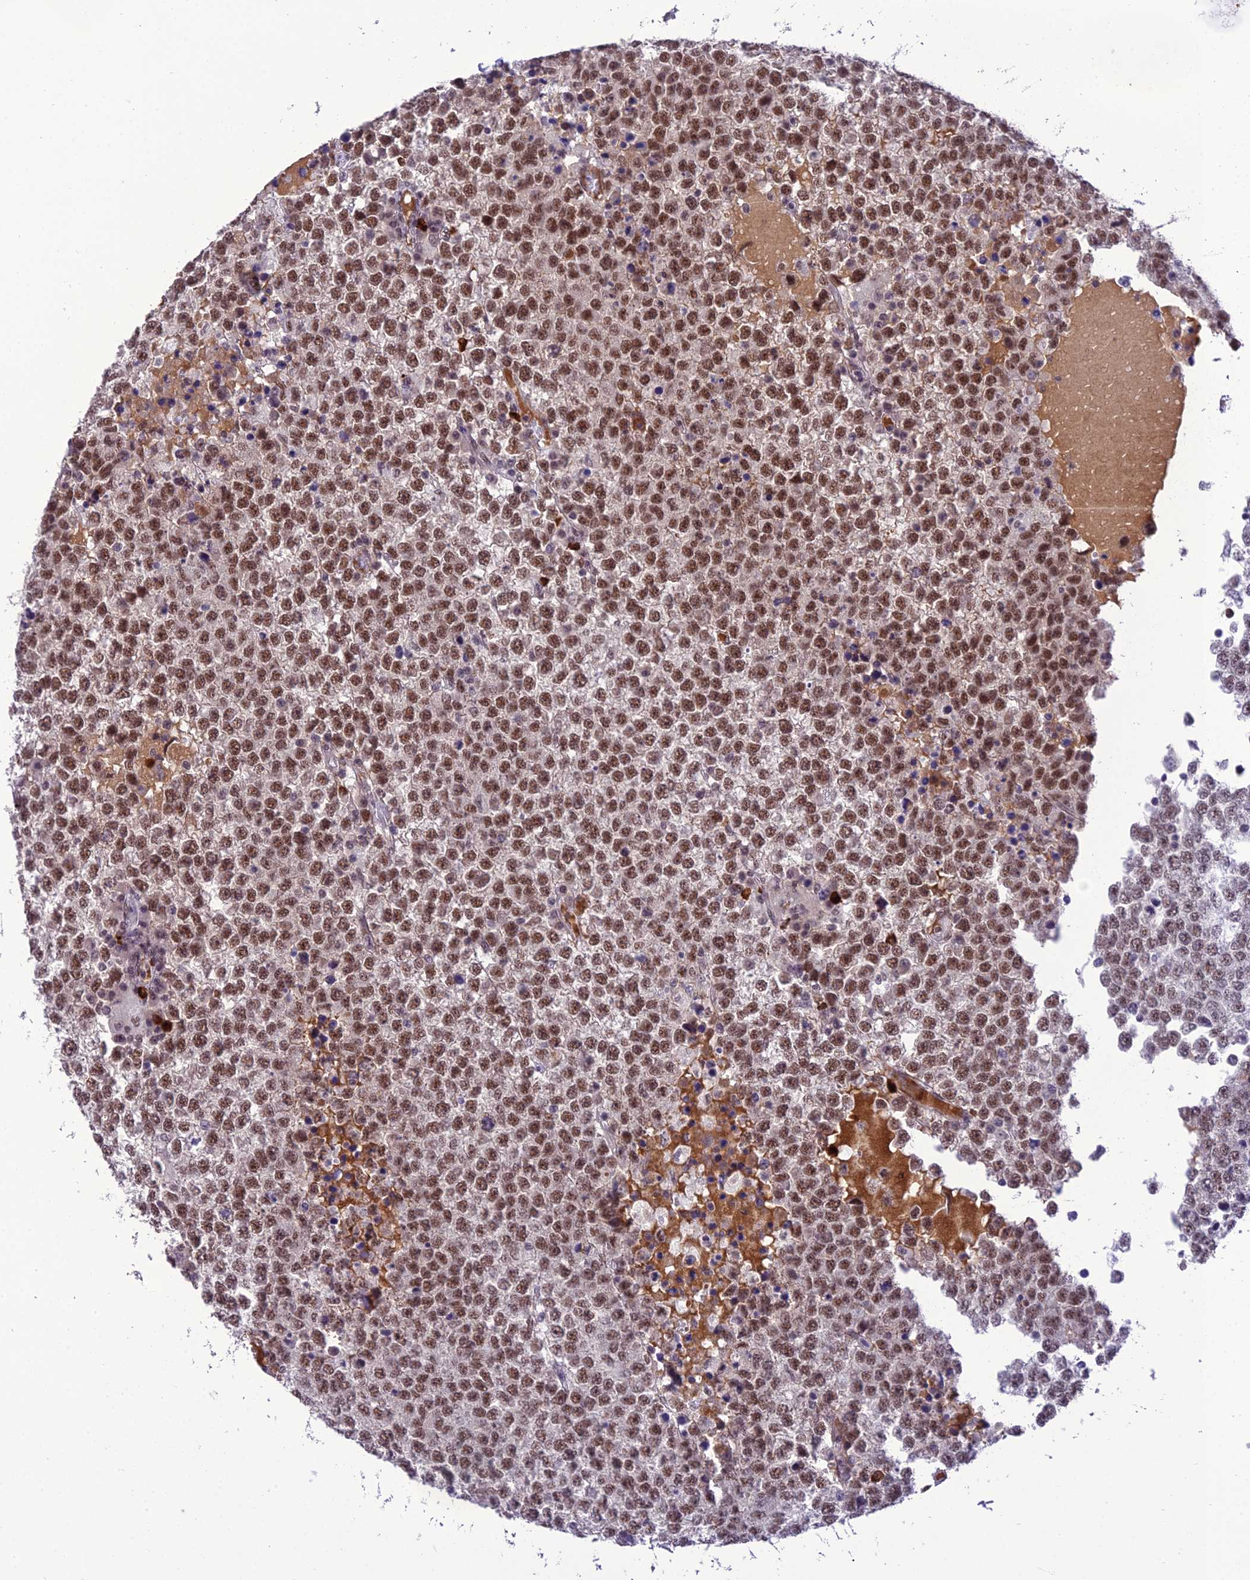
{"staining": {"intensity": "moderate", "quantity": ">75%", "location": "nuclear"}, "tissue": "testis cancer", "cell_type": "Tumor cells", "image_type": "cancer", "snomed": [{"axis": "morphology", "description": "Seminoma, NOS"}, {"axis": "topography", "description": "Testis"}], "caption": "High-power microscopy captured an immunohistochemistry (IHC) micrograph of seminoma (testis), revealing moderate nuclear positivity in about >75% of tumor cells. (Stains: DAB in brown, nuclei in blue, Microscopy: brightfield microscopy at high magnification).", "gene": "SH3RF3", "patient": {"sex": "male", "age": 65}}